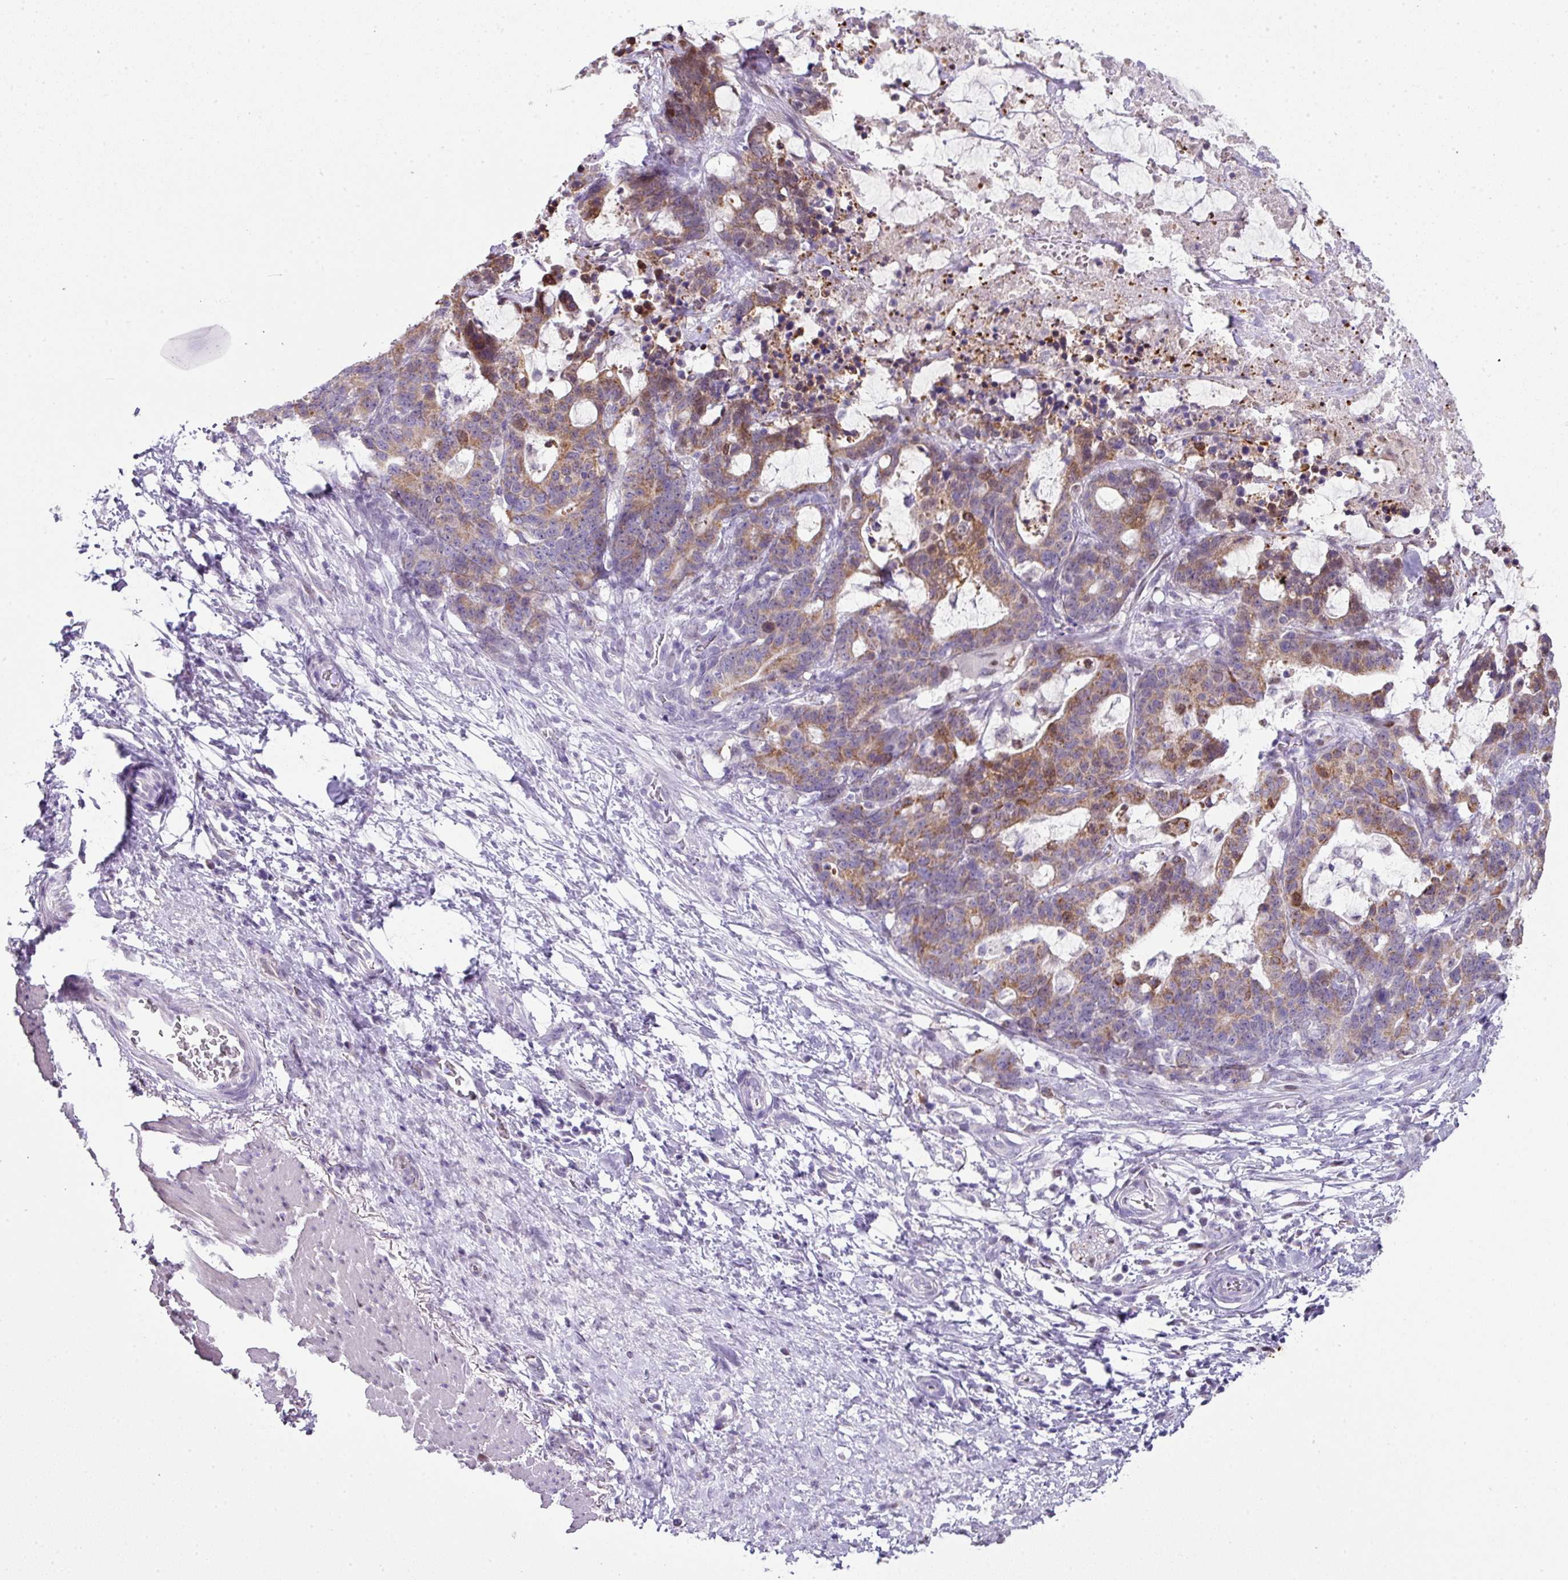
{"staining": {"intensity": "moderate", "quantity": "25%-75%", "location": "cytoplasmic/membranous"}, "tissue": "stomach cancer", "cell_type": "Tumor cells", "image_type": "cancer", "snomed": [{"axis": "morphology", "description": "Normal tissue, NOS"}, {"axis": "morphology", "description": "Adenocarcinoma, NOS"}, {"axis": "topography", "description": "Stomach"}], "caption": "An IHC image of tumor tissue is shown. Protein staining in brown shows moderate cytoplasmic/membranous positivity in adenocarcinoma (stomach) within tumor cells. (Brightfield microscopy of DAB IHC at high magnification).", "gene": "ANKRD18A", "patient": {"sex": "female", "age": 64}}